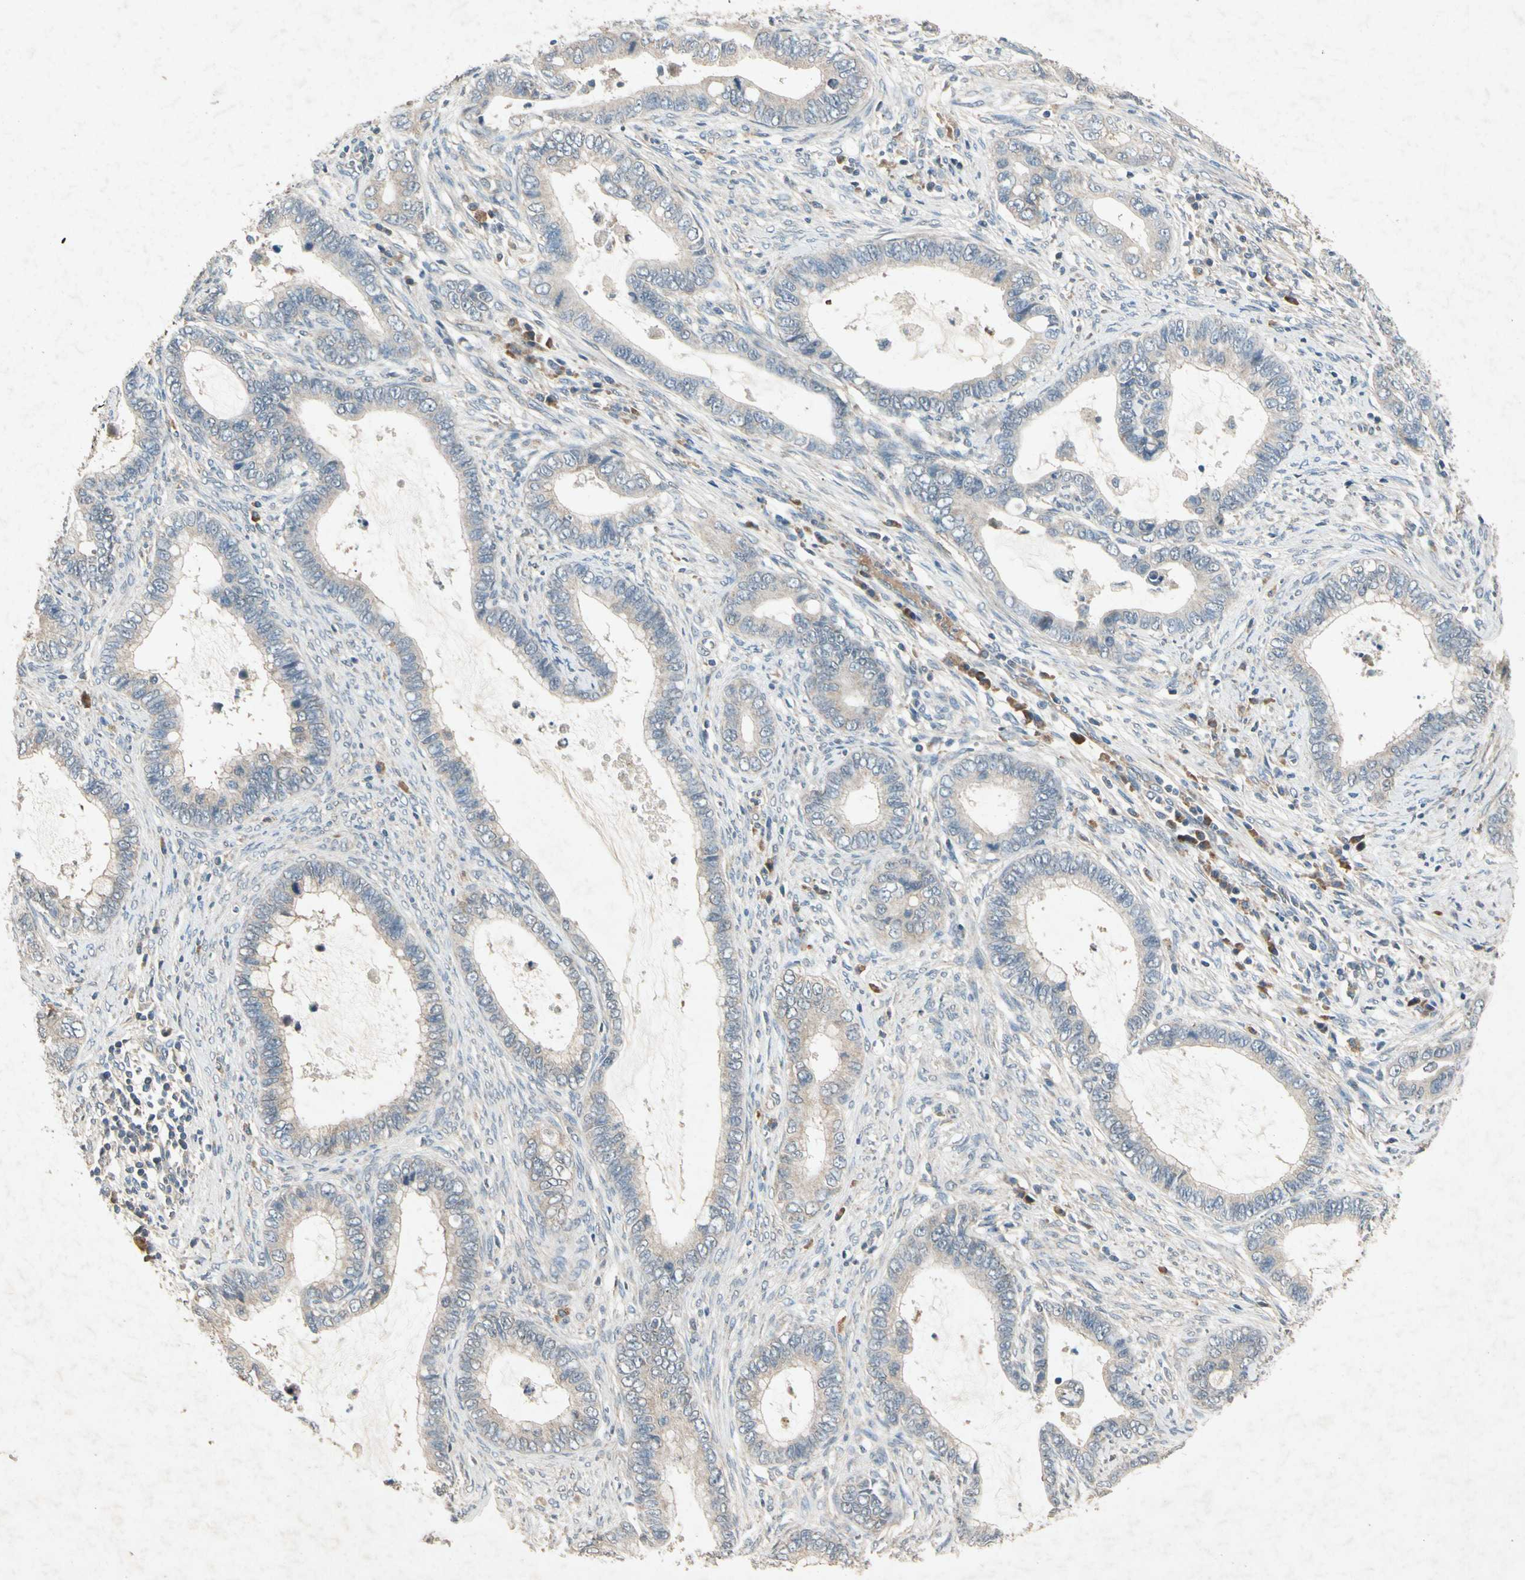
{"staining": {"intensity": "weak", "quantity": "<25%", "location": "cytoplasmic/membranous"}, "tissue": "cervical cancer", "cell_type": "Tumor cells", "image_type": "cancer", "snomed": [{"axis": "morphology", "description": "Adenocarcinoma, NOS"}, {"axis": "topography", "description": "Cervix"}], "caption": "Immunohistochemical staining of cervical cancer (adenocarcinoma) demonstrates no significant positivity in tumor cells.", "gene": "GPLD1", "patient": {"sex": "female", "age": 44}}